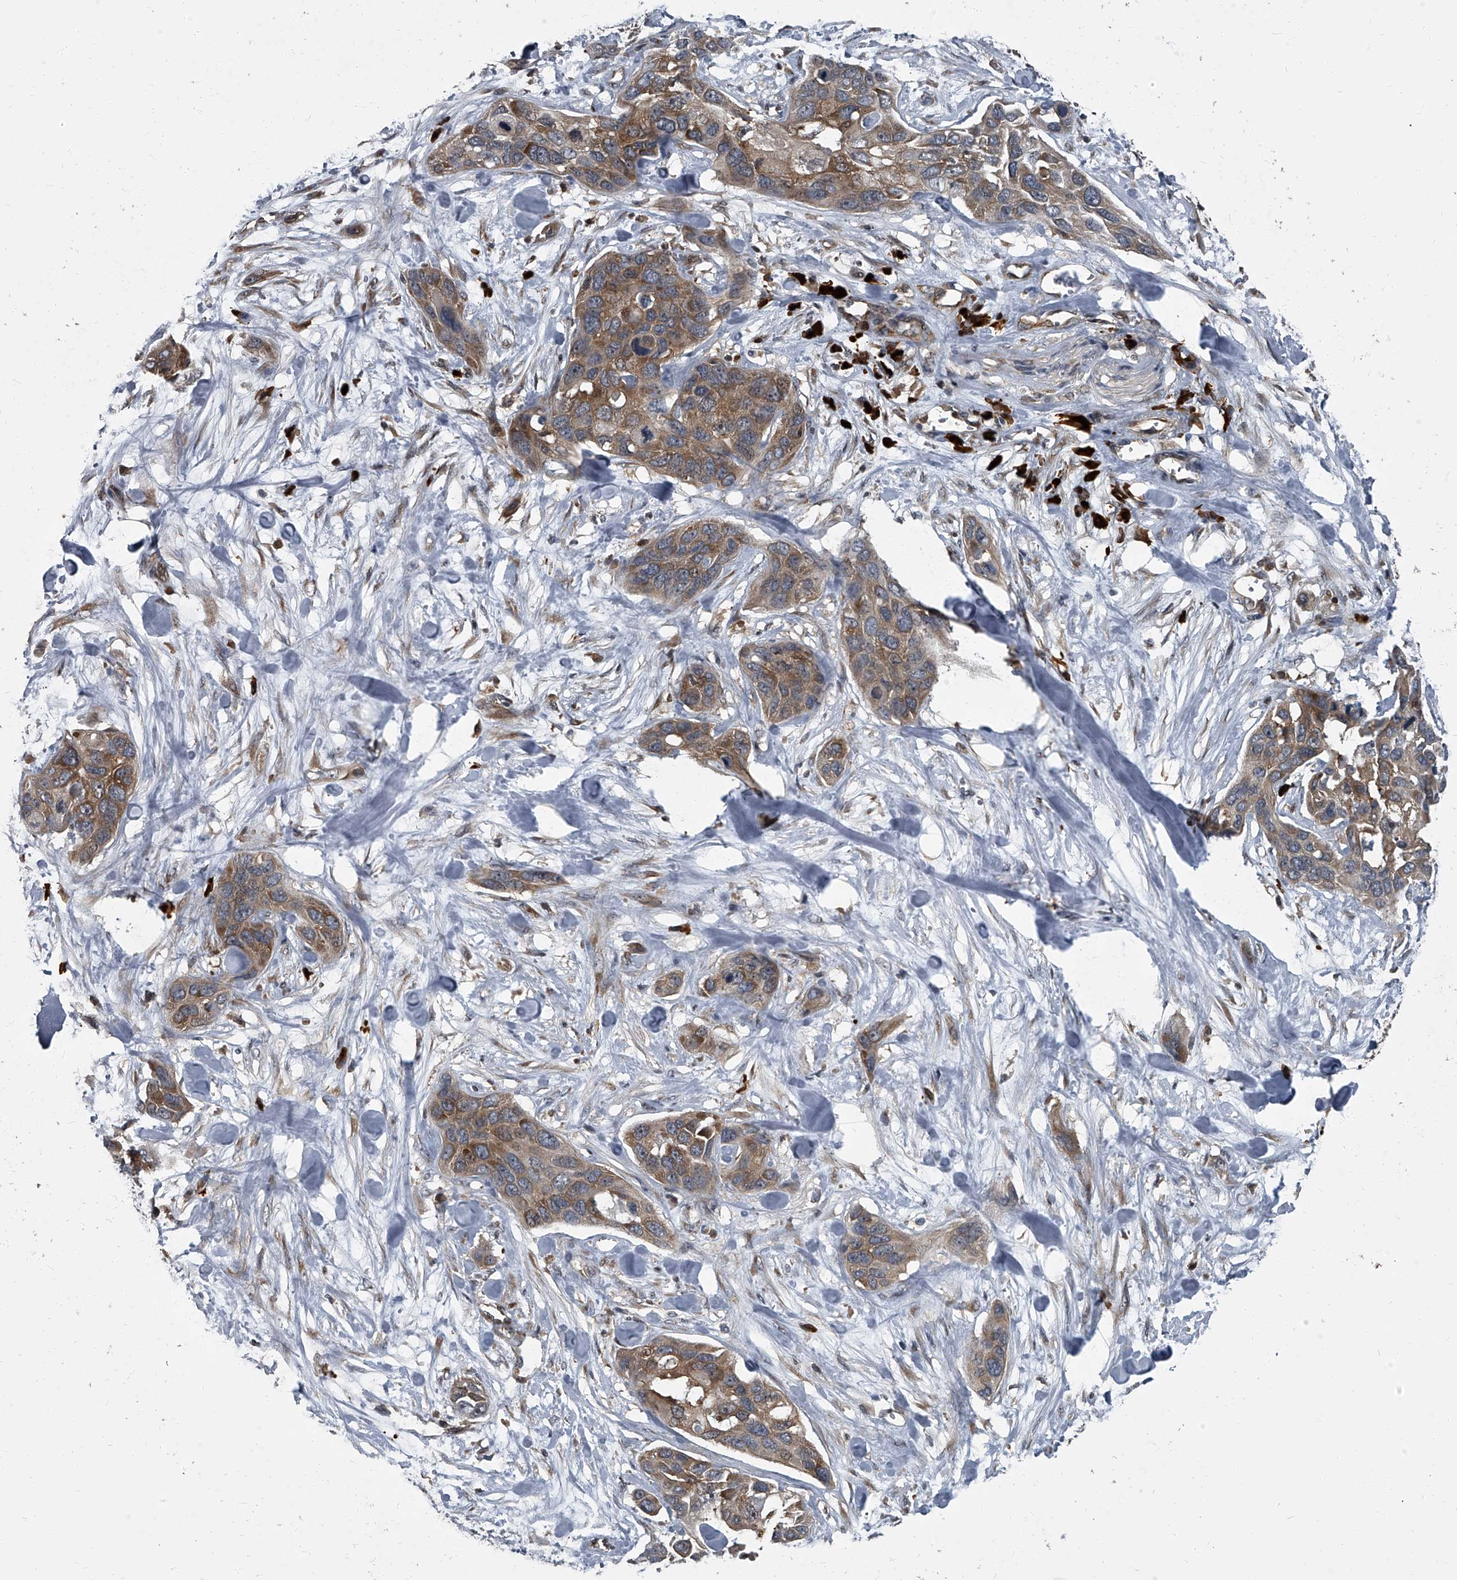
{"staining": {"intensity": "moderate", "quantity": ">75%", "location": "cytoplasmic/membranous"}, "tissue": "pancreatic cancer", "cell_type": "Tumor cells", "image_type": "cancer", "snomed": [{"axis": "morphology", "description": "Adenocarcinoma, NOS"}, {"axis": "topography", "description": "Pancreas"}], "caption": "Tumor cells demonstrate moderate cytoplasmic/membranous staining in about >75% of cells in pancreatic adenocarcinoma. The protein is stained brown, and the nuclei are stained in blue (DAB IHC with brightfield microscopy, high magnification).", "gene": "CDV3", "patient": {"sex": "female", "age": 60}}